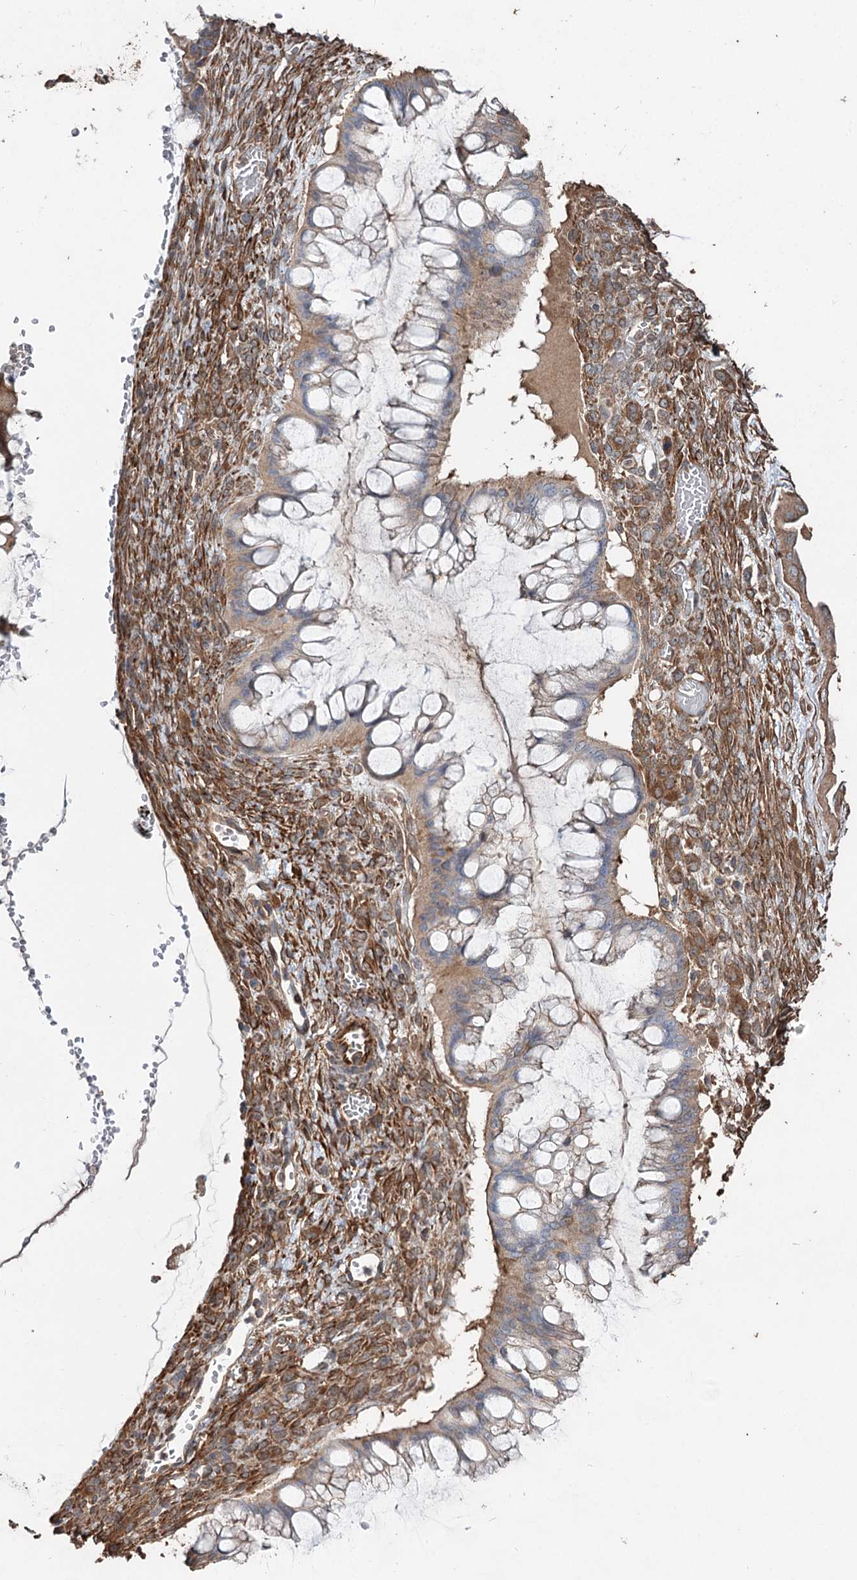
{"staining": {"intensity": "moderate", "quantity": "25%-75%", "location": "cytoplasmic/membranous"}, "tissue": "ovarian cancer", "cell_type": "Tumor cells", "image_type": "cancer", "snomed": [{"axis": "morphology", "description": "Cystadenocarcinoma, mucinous, NOS"}, {"axis": "topography", "description": "Ovary"}], "caption": "Protein staining of mucinous cystadenocarcinoma (ovarian) tissue displays moderate cytoplasmic/membranous staining in approximately 25%-75% of tumor cells.", "gene": "SPART", "patient": {"sex": "female", "age": 73}}